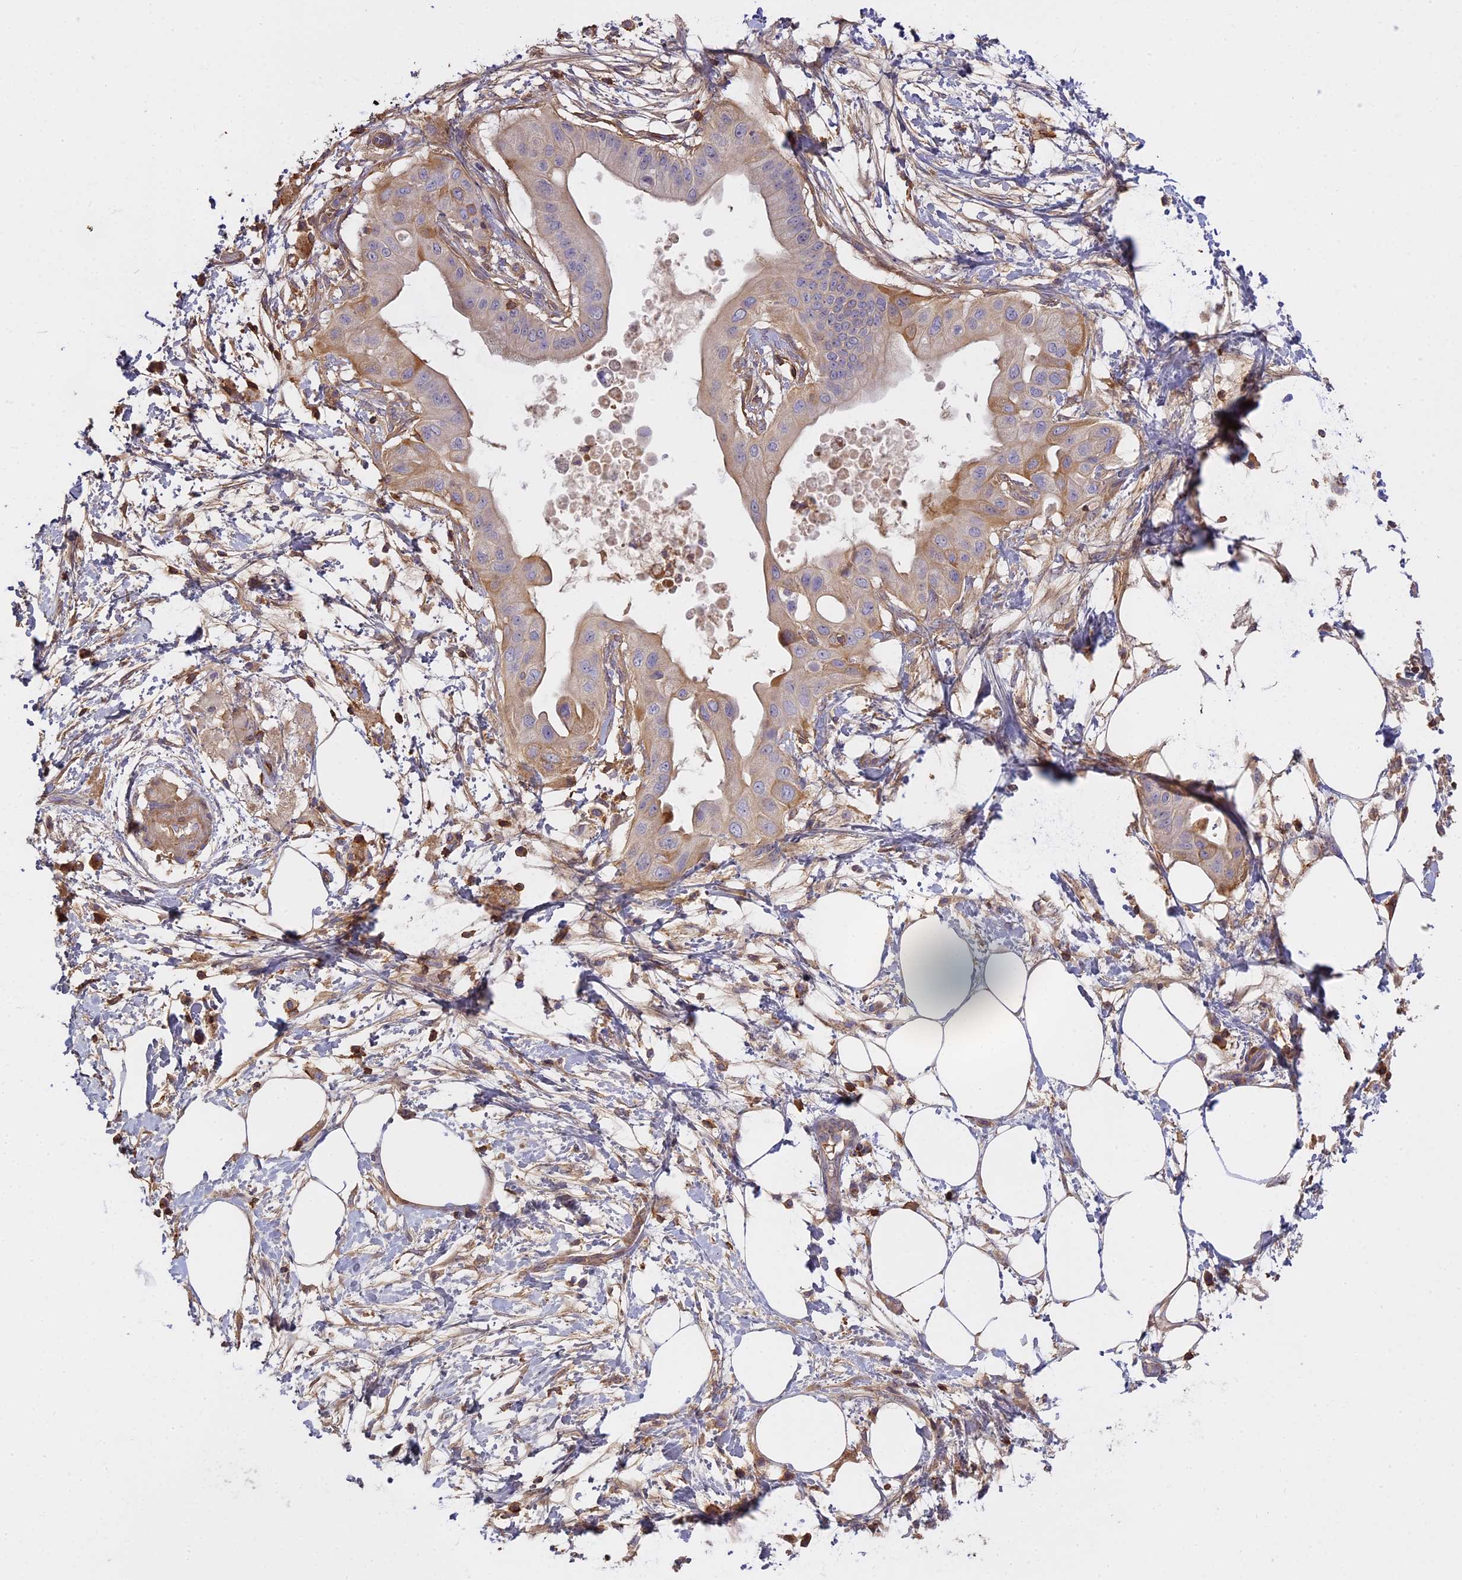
{"staining": {"intensity": "weak", "quantity": "<25%", "location": "cytoplasmic/membranous"}, "tissue": "pancreatic cancer", "cell_type": "Tumor cells", "image_type": "cancer", "snomed": [{"axis": "morphology", "description": "Adenocarcinoma, NOS"}, {"axis": "topography", "description": "Pancreas"}], "caption": "Immunohistochemistry of pancreatic cancer reveals no expression in tumor cells.", "gene": "CFAP119", "patient": {"sex": "male", "age": 68}}